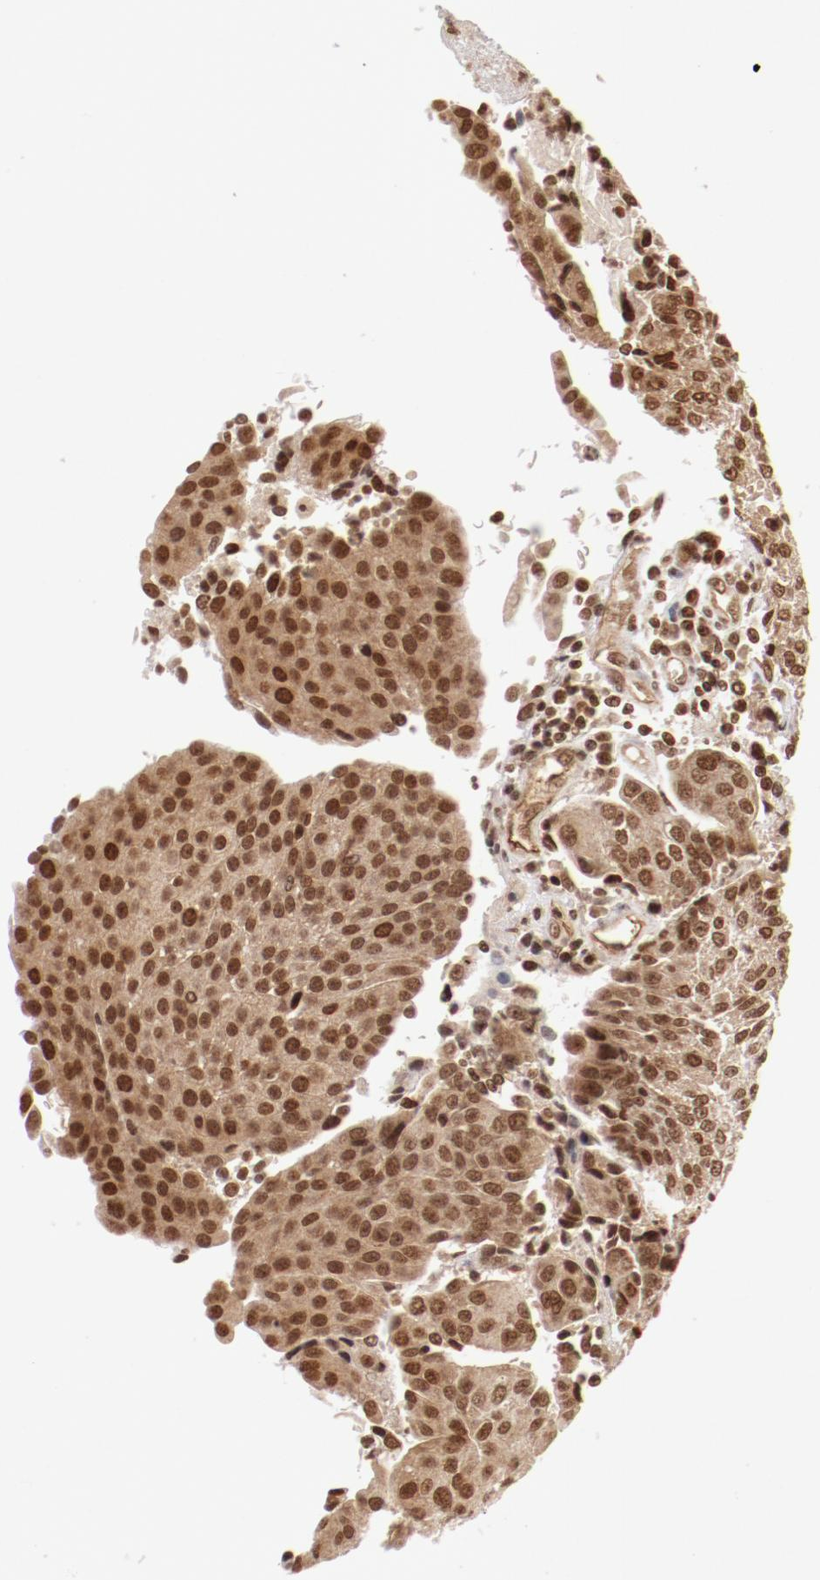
{"staining": {"intensity": "moderate", "quantity": ">75%", "location": "nuclear"}, "tissue": "urothelial cancer", "cell_type": "Tumor cells", "image_type": "cancer", "snomed": [{"axis": "morphology", "description": "Urothelial carcinoma, High grade"}, {"axis": "topography", "description": "Urinary bladder"}], "caption": "Tumor cells show medium levels of moderate nuclear staining in about >75% of cells in urothelial cancer.", "gene": "ABL2", "patient": {"sex": "female", "age": 85}}